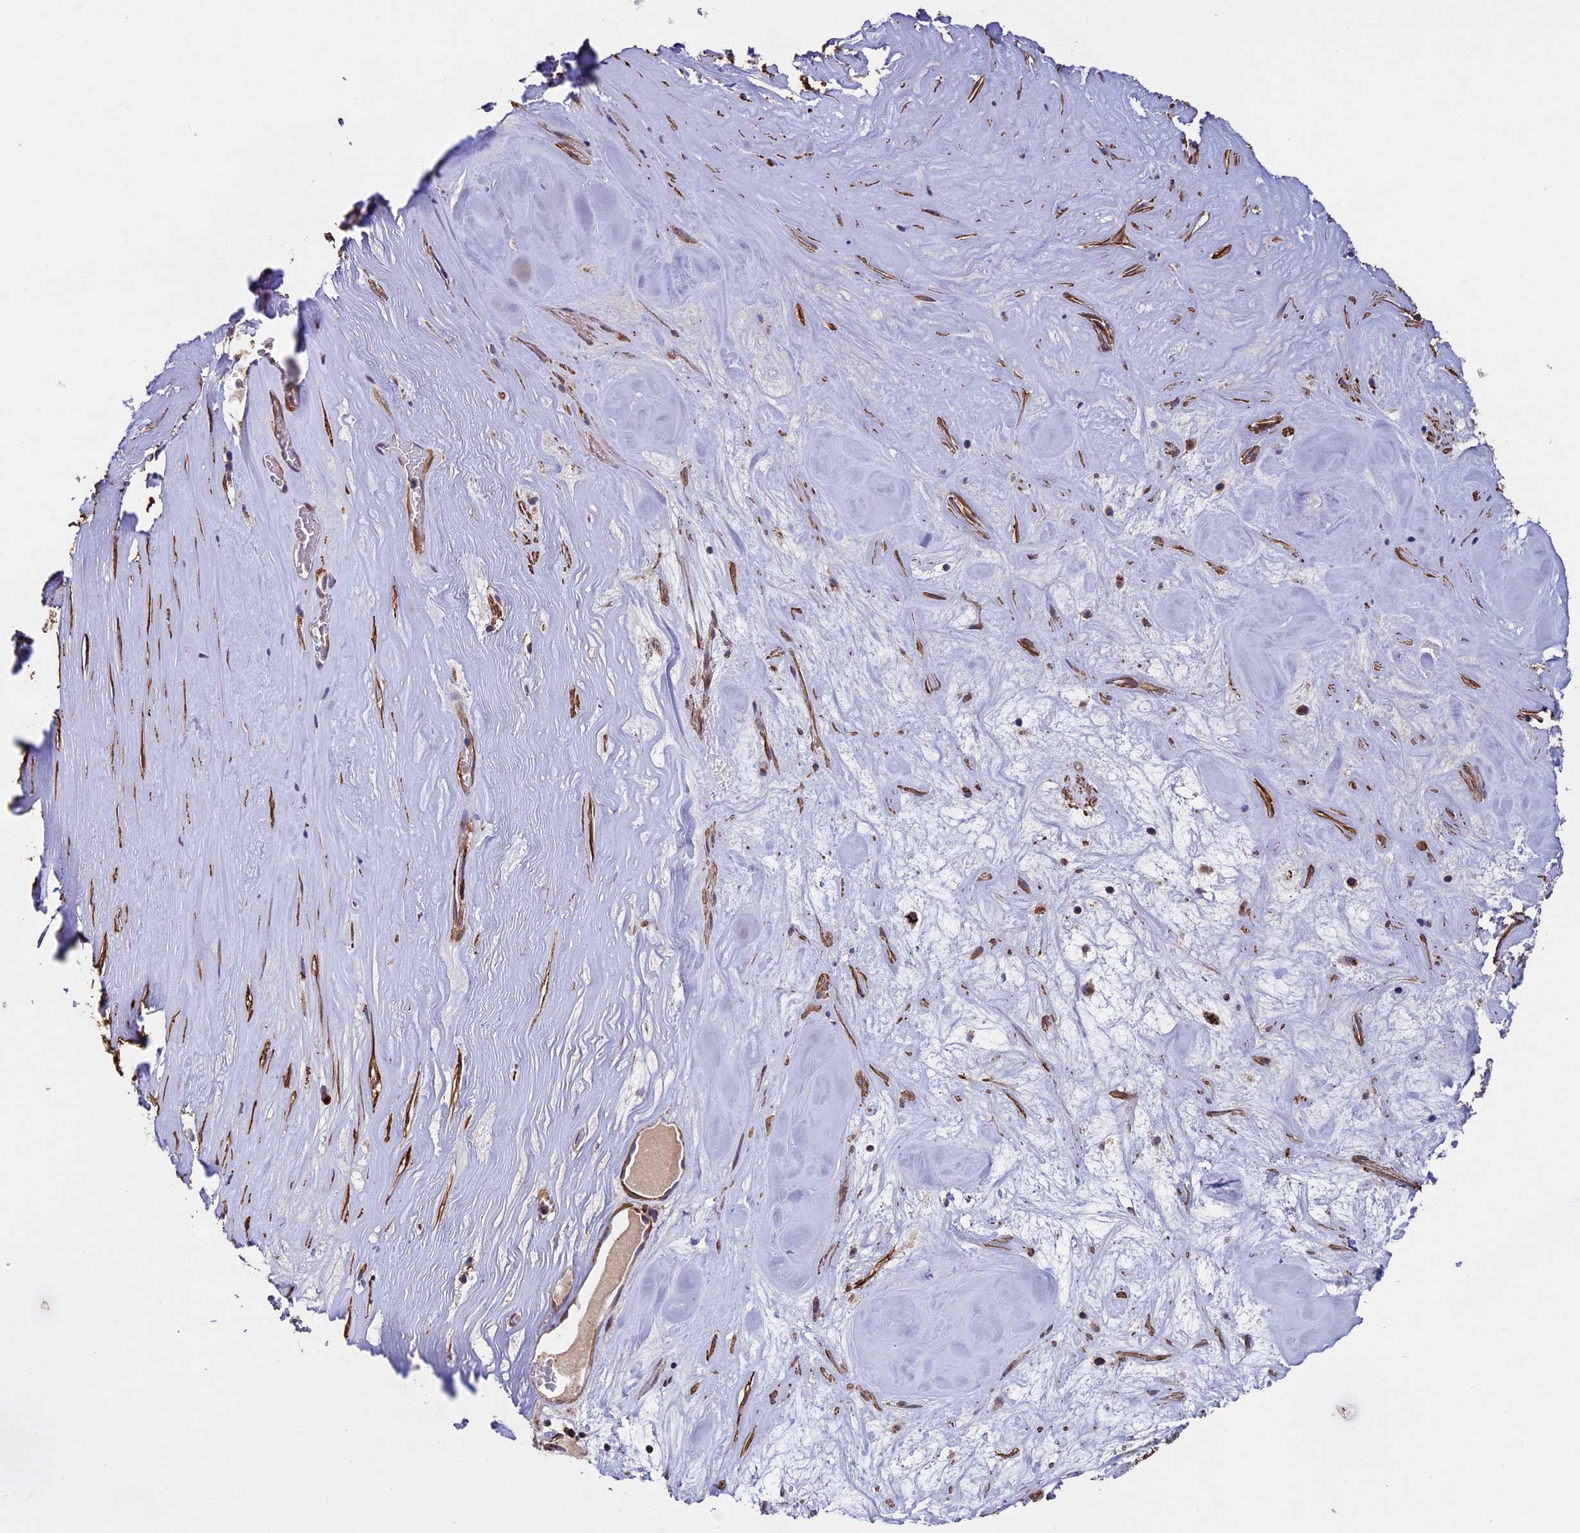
{"staining": {"intensity": "moderate", "quantity": ">75%", "location": "cytoplasmic/membranous"}, "tissue": "pancreatic cancer", "cell_type": "Tumor cells", "image_type": "cancer", "snomed": [{"axis": "morphology", "description": "Adenocarcinoma, NOS"}, {"axis": "topography", "description": "Pancreas"}], "caption": "A high-resolution histopathology image shows immunohistochemistry (IHC) staining of pancreatic adenocarcinoma, which exhibits moderate cytoplasmic/membranous positivity in about >75% of tumor cells.", "gene": "SLC9A5", "patient": {"sex": "male", "age": 65}}